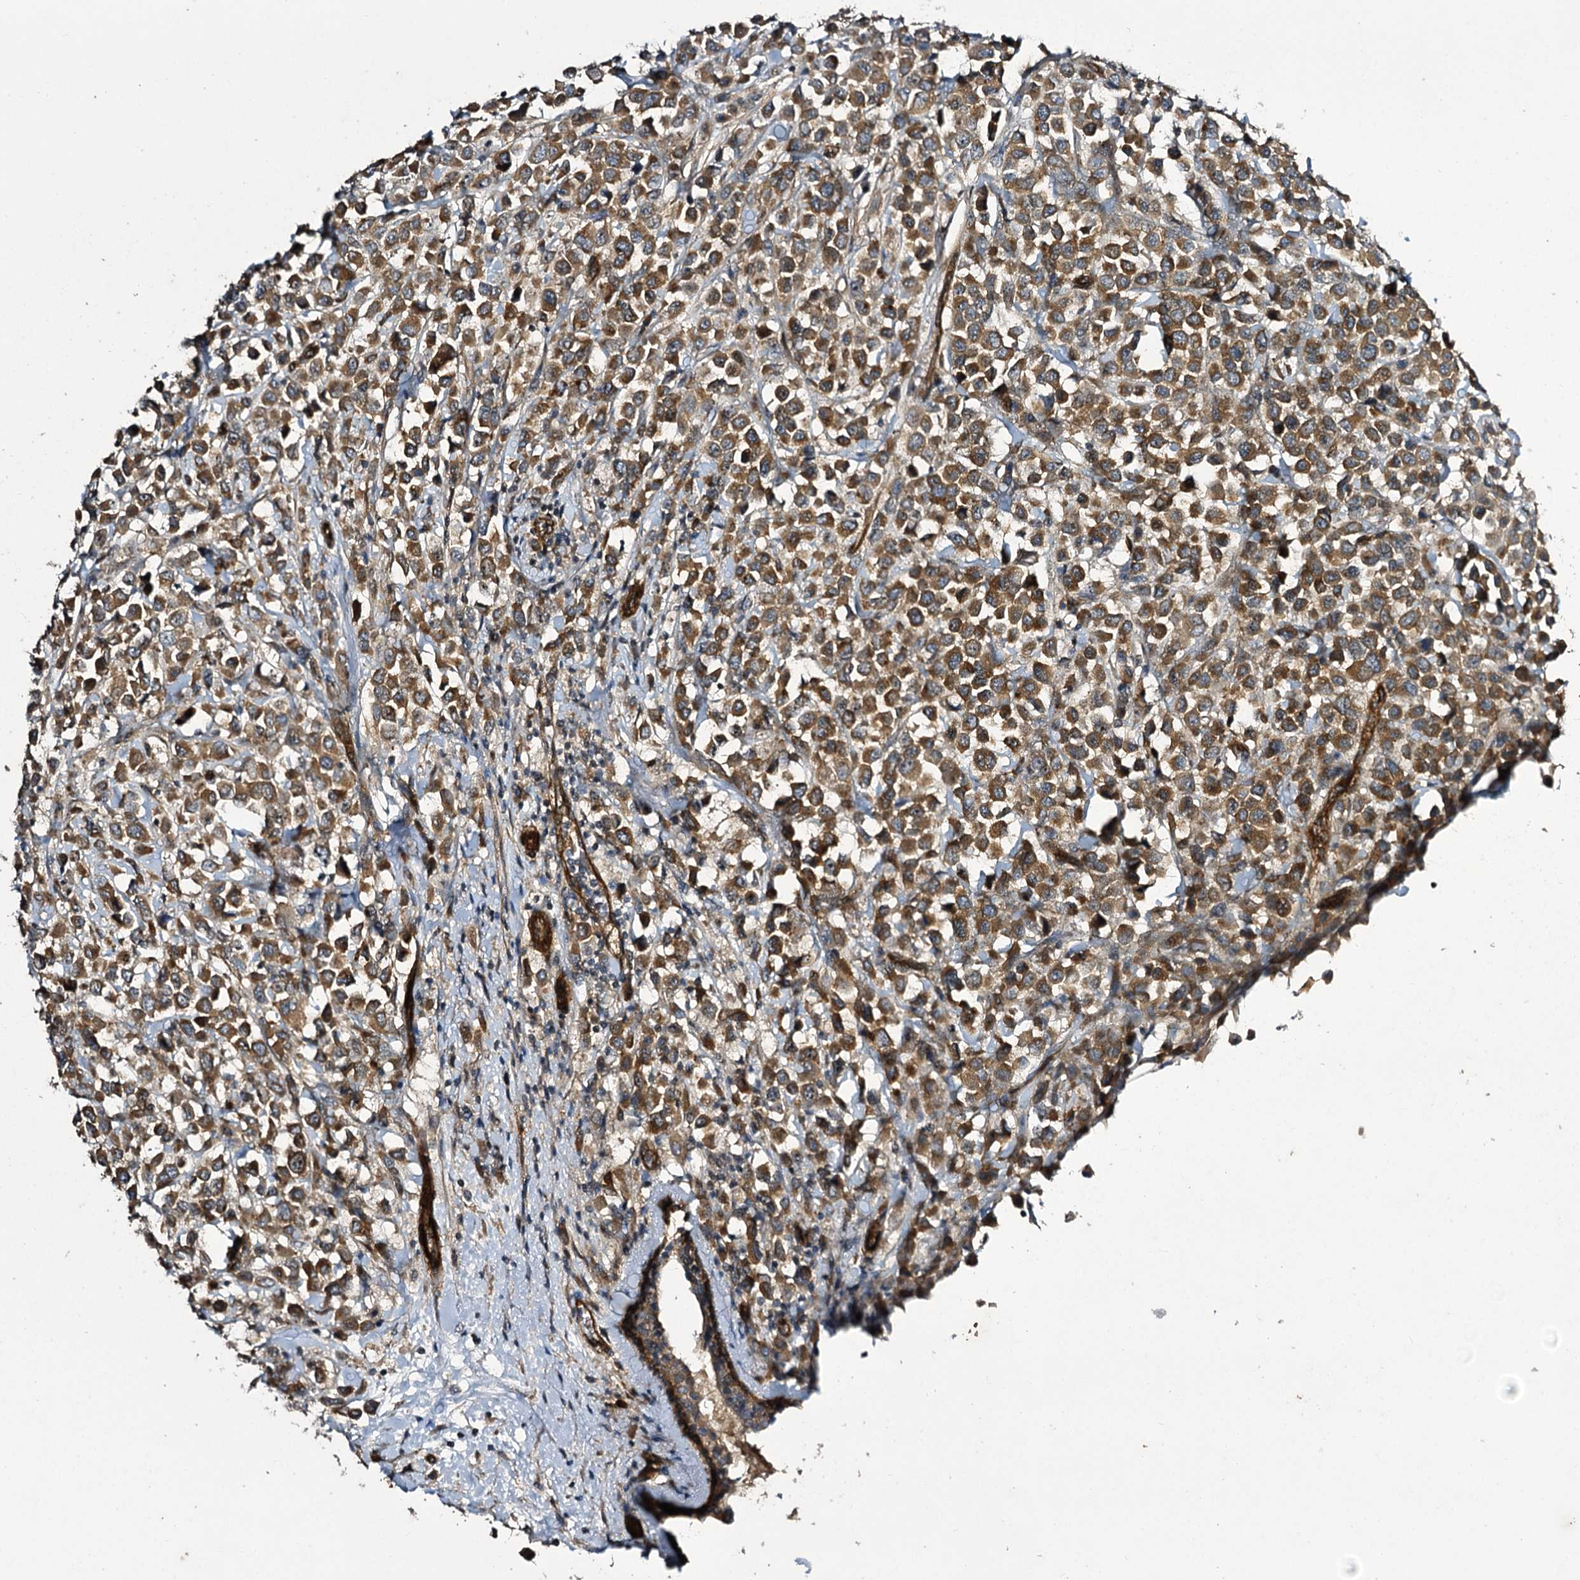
{"staining": {"intensity": "moderate", "quantity": ">75%", "location": "cytoplasmic/membranous"}, "tissue": "breast cancer", "cell_type": "Tumor cells", "image_type": "cancer", "snomed": [{"axis": "morphology", "description": "Duct carcinoma"}, {"axis": "topography", "description": "Breast"}], "caption": "A brown stain highlights moderate cytoplasmic/membranous positivity of a protein in human breast infiltrating ductal carcinoma tumor cells.", "gene": "MYO1C", "patient": {"sex": "female", "age": 61}}